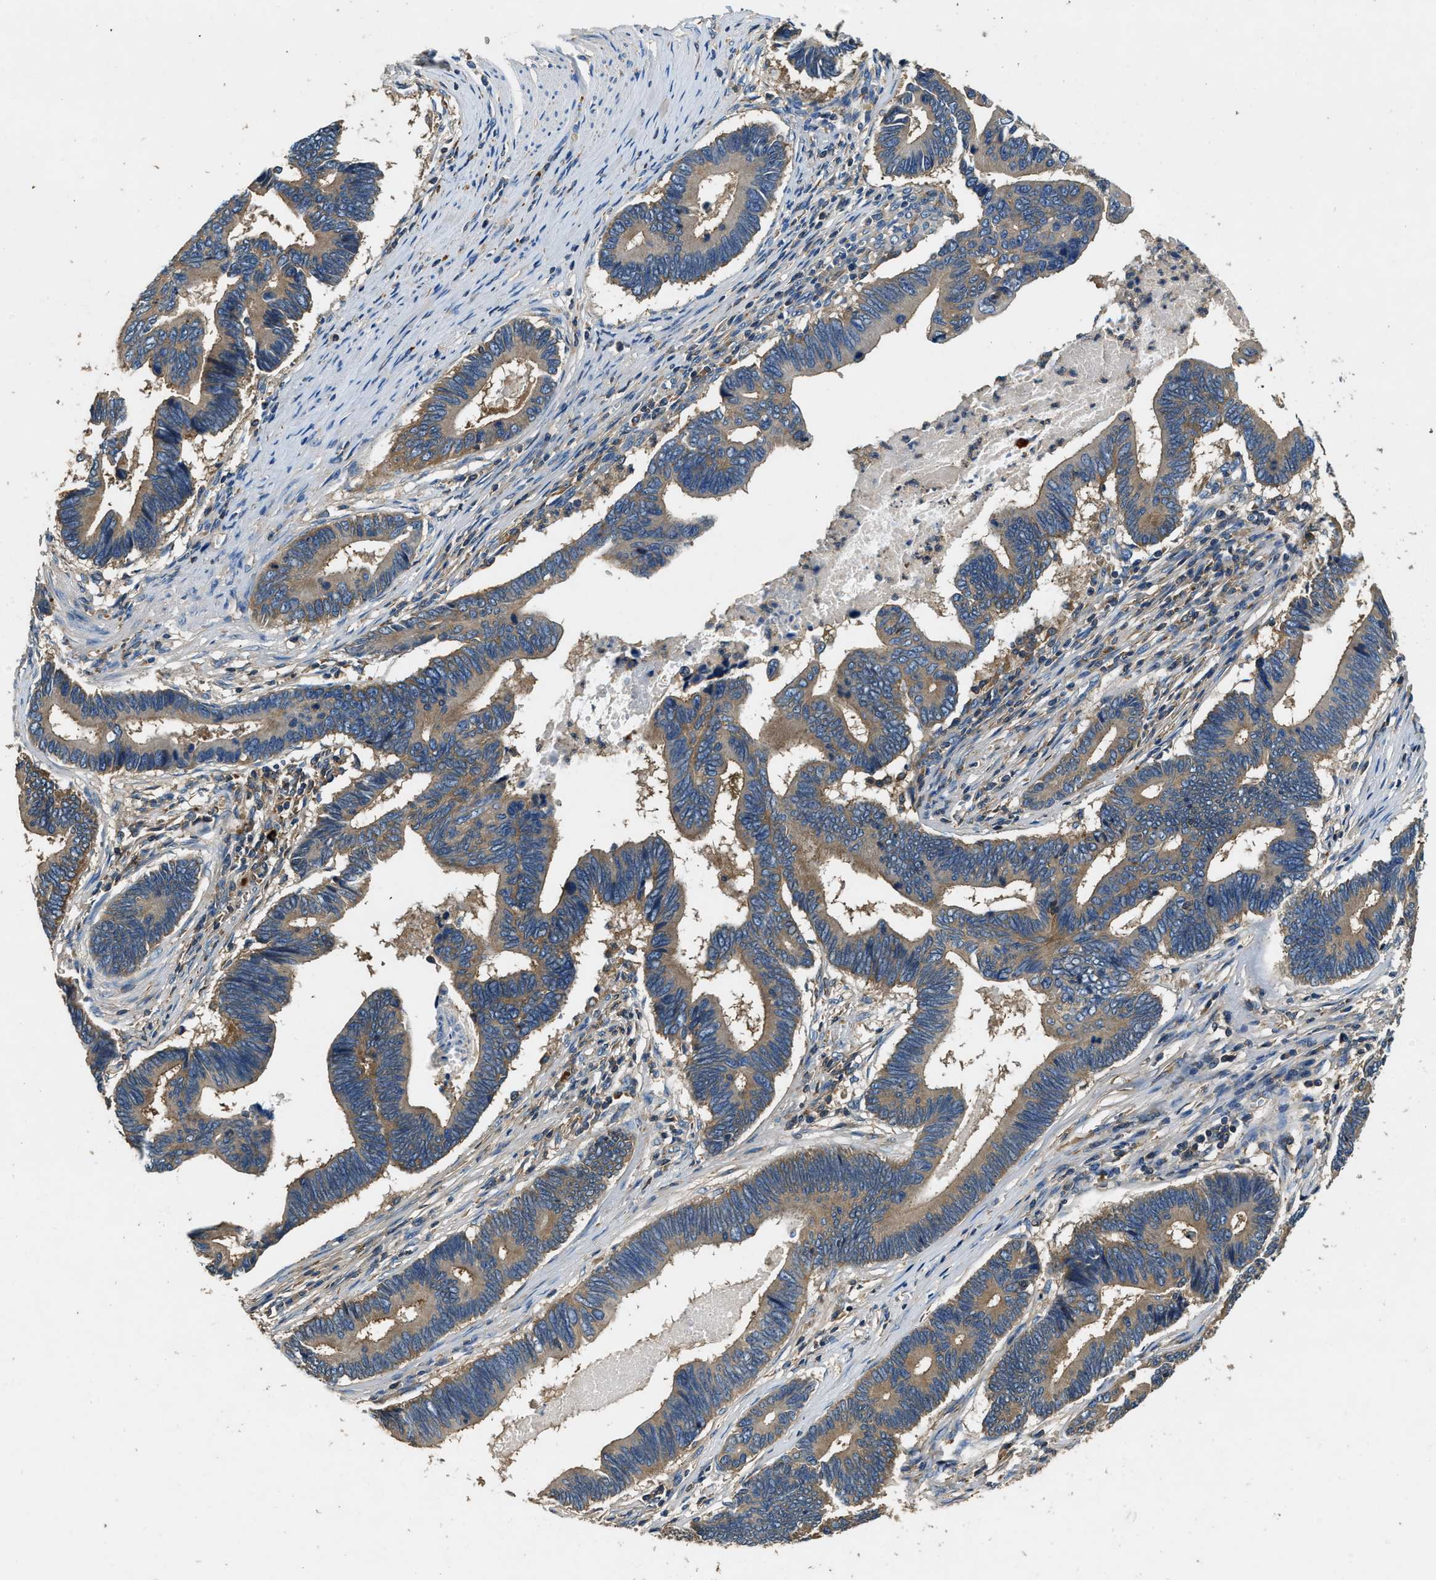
{"staining": {"intensity": "moderate", "quantity": ">75%", "location": "cytoplasmic/membranous"}, "tissue": "pancreatic cancer", "cell_type": "Tumor cells", "image_type": "cancer", "snomed": [{"axis": "morphology", "description": "Adenocarcinoma, NOS"}, {"axis": "topography", "description": "Pancreas"}], "caption": "Protein staining of pancreatic cancer tissue shows moderate cytoplasmic/membranous staining in about >75% of tumor cells.", "gene": "BLOC1S1", "patient": {"sex": "female", "age": 70}}